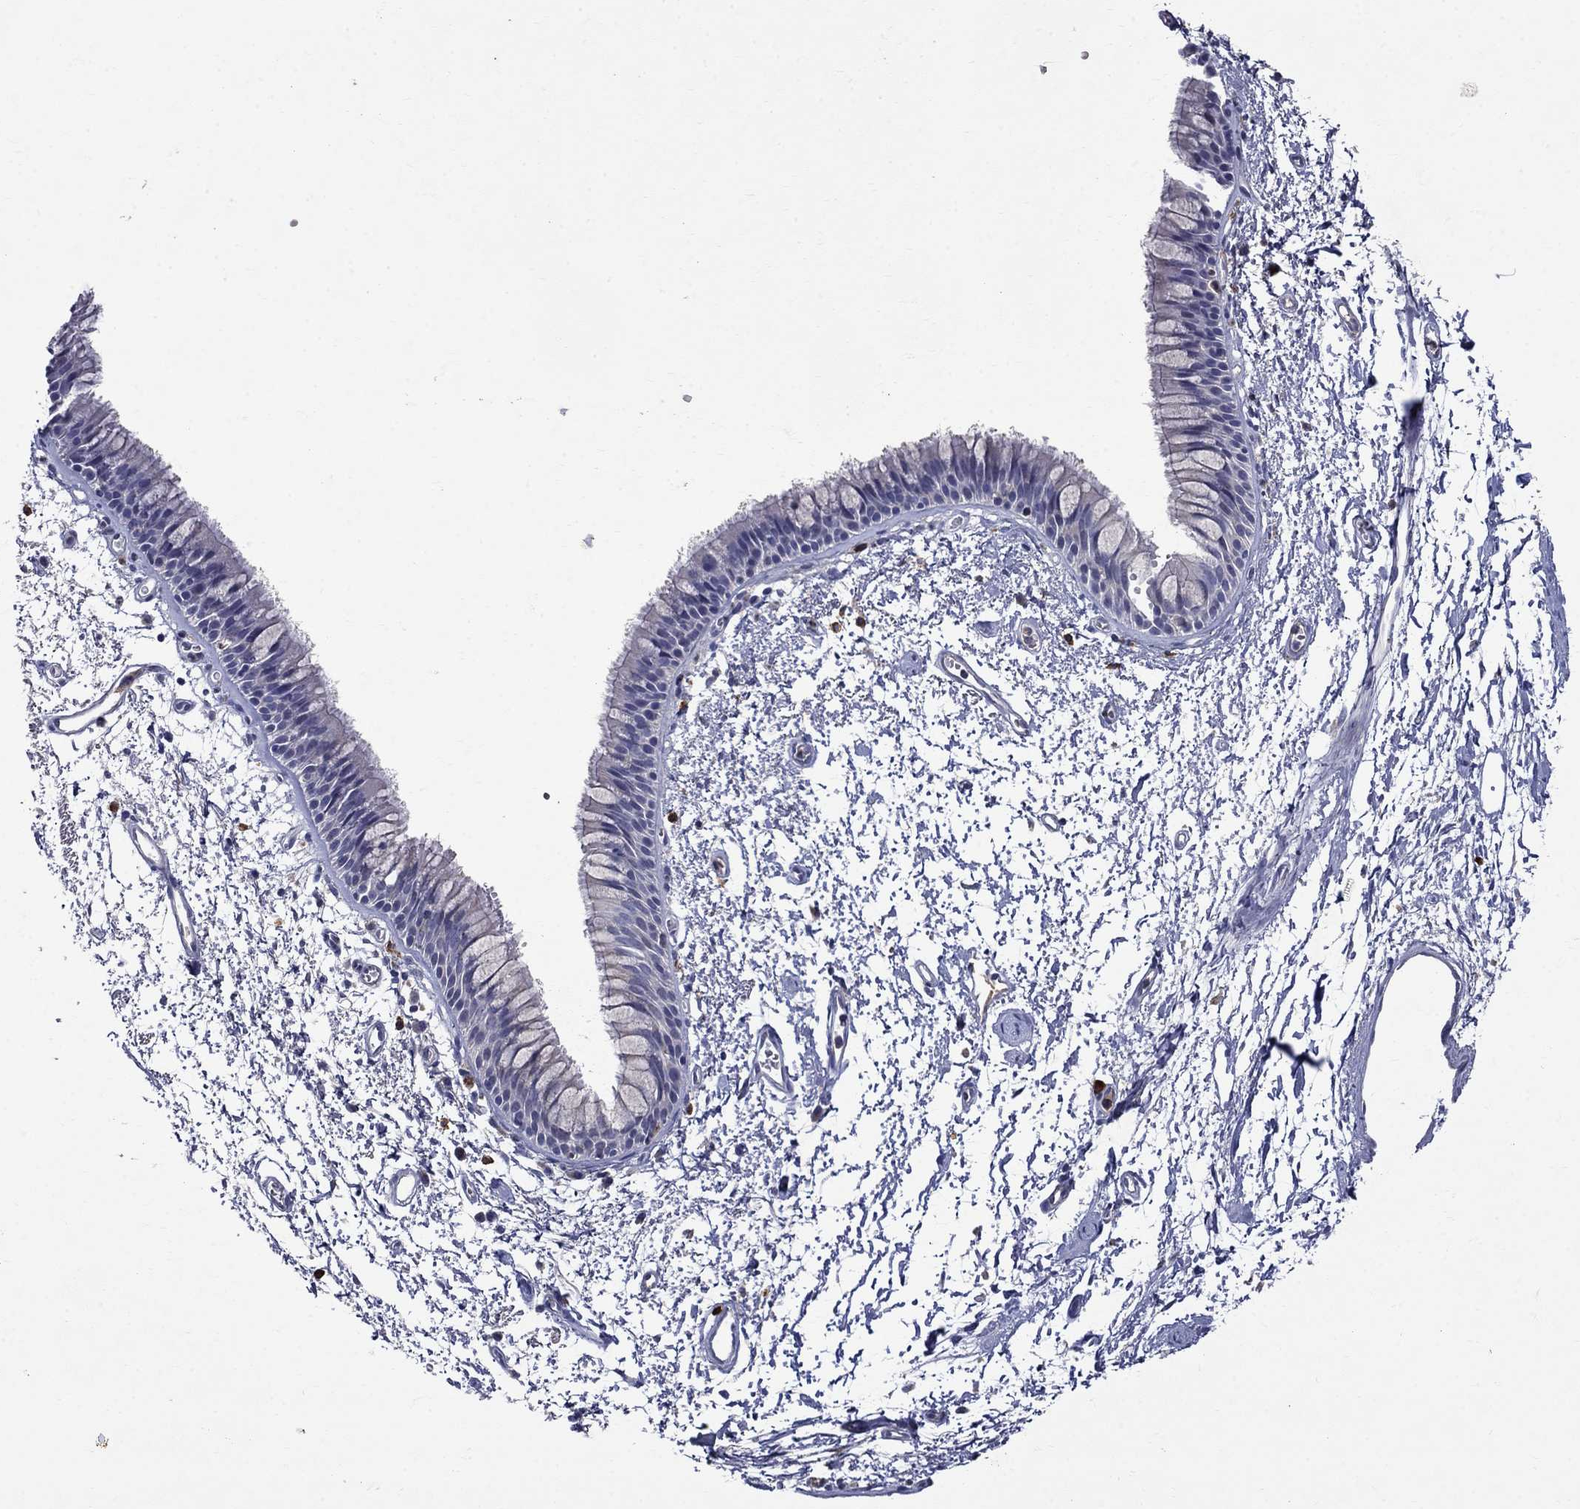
{"staining": {"intensity": "negative", "quantity": "none", "location": "none"}, "tissue": "bronchus", "cell_type": "Respiratory epithelial cells", "image_type": "normal", "snomed": [{"axis": "morphology", "description": "Normal tissue, NOS"}, {"axis": "topography", "description": "Cartilage tissue"}, {"axis": "topography", "description": "Bronchus"}], "caption": "IHC image of unremarkable human bronchus stained for a protein (brown), which demonstrates no positivity in respiratory epithelial cells. (DAB (3,3'-diaminobenzidine) IHC visualized using brightfield microscopy, high magnification).", "gene": "STAB2", "patient": {"sex": "male", "age": 66}}